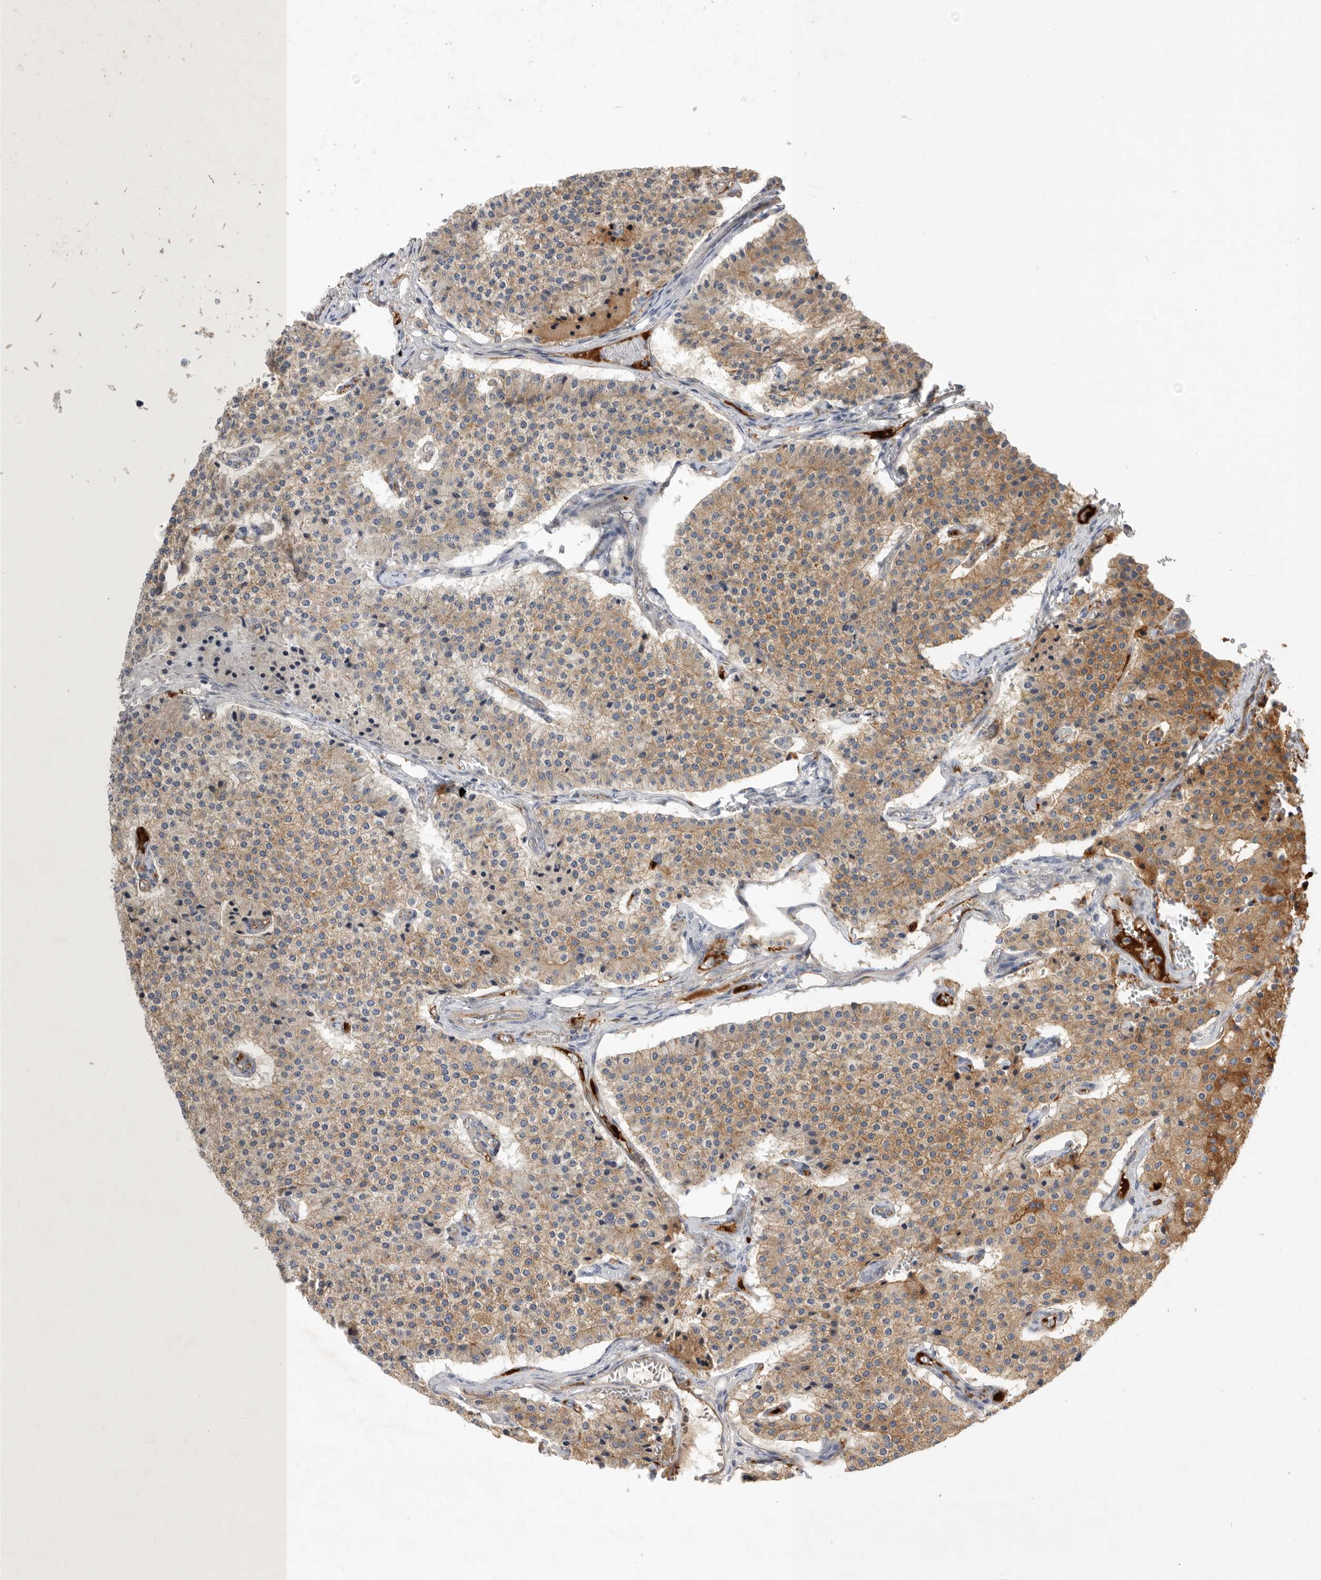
{"staining": {"intensity": "moderate", "quantity": ">75%", "location": "cytoplasmic/membranous"}, "tissue": "carcinoid", "cell_type": "Tumor cells", "image_type": "cancer", "snomed": [{"axis": "morphology", "description": "Carcinoid, malignant, NOS"}, {"axis": "topography", "description": "Colon"}], "caption": "Malignant carcinoid stained for a protein exhibits moderate cytoplasmic/membranous positivity in tumor cells. (IHC, brightfield microscopy, high magnification).", "gene": "MLPH", "patient": {"sex": "female", "age": 52}}